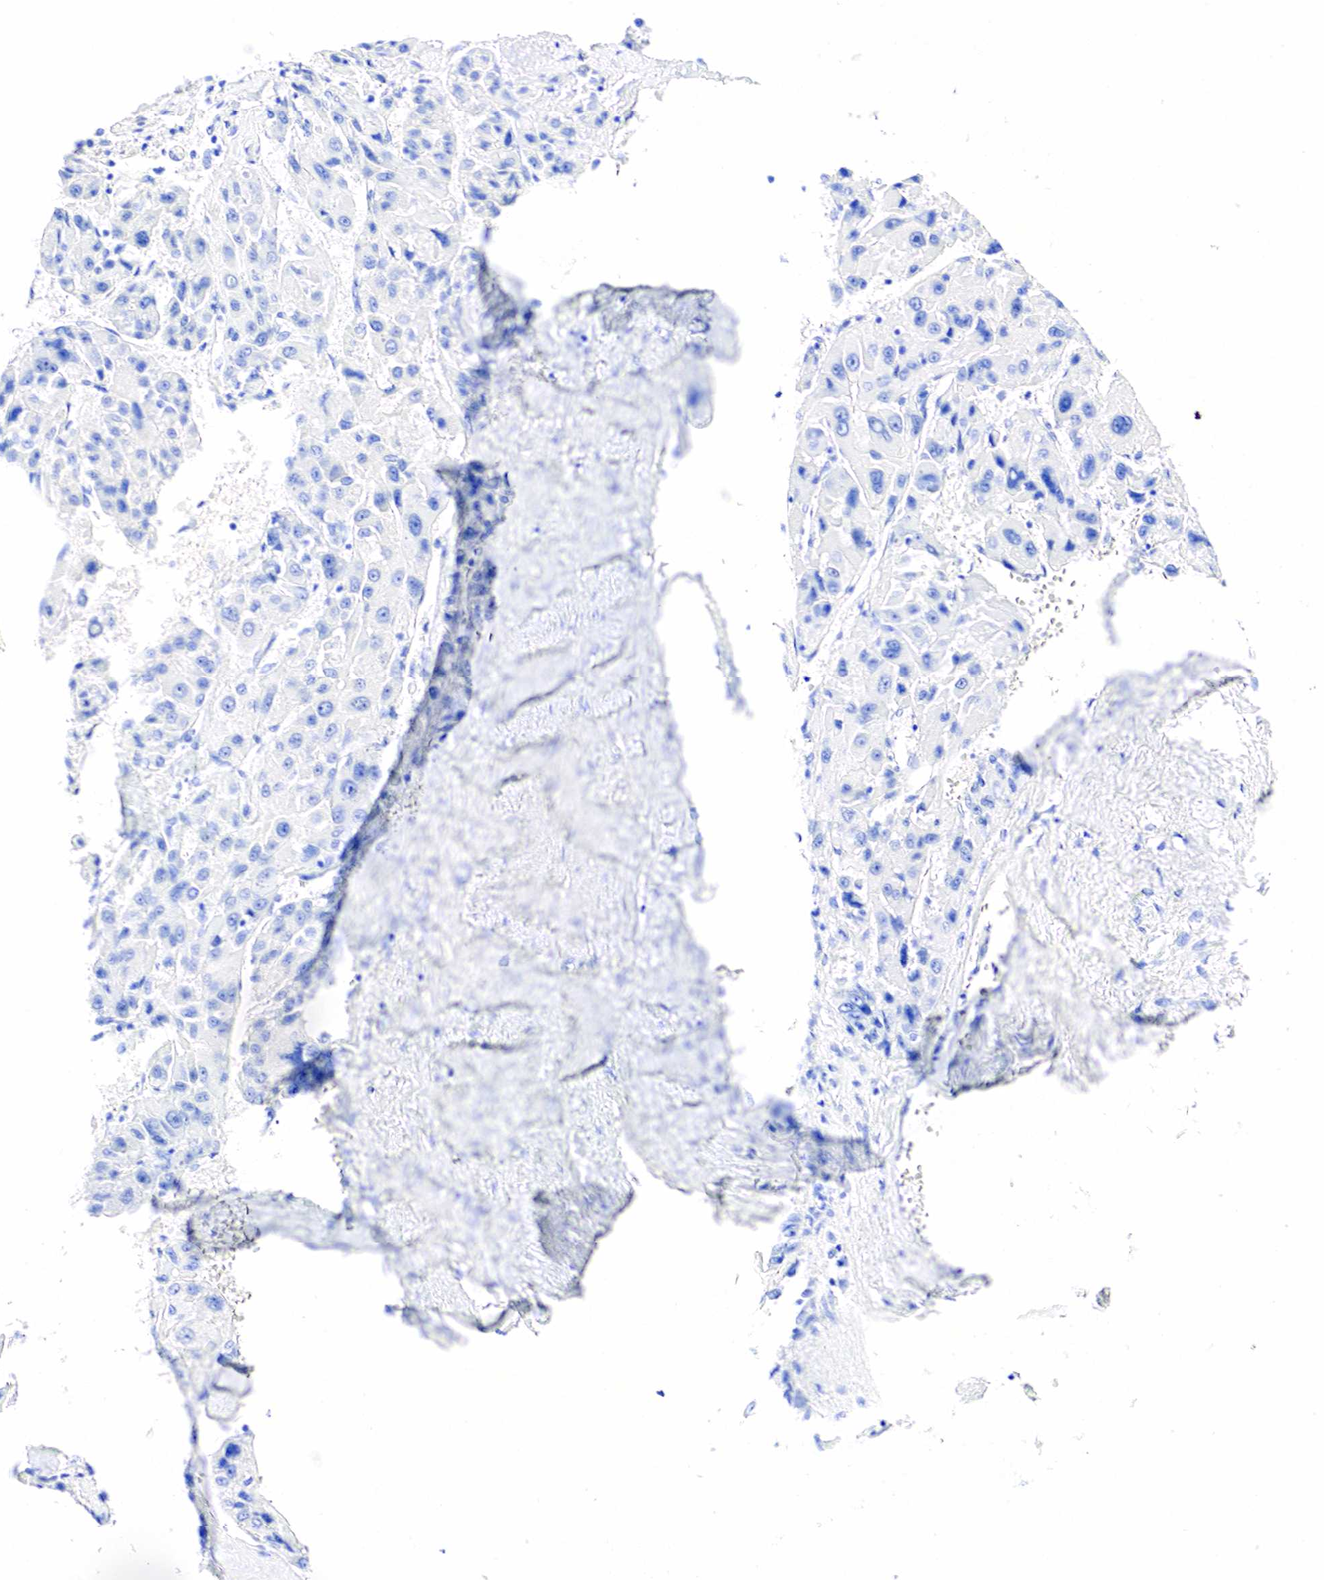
{"staining": {"intensity": "negative", "quantity": "none", "location": "none"}, "tissue": "liver cancer", "cell_type": "Tumor cells", "image_type": "cancer", "snomed": [{"axis": "morphology", "description": "Carcinoma, Hepatocellular, NOS"}, {"axis": "topography", "description": "Liver"}], "caption": "High magnification brightfield microscopy of liver cancer stained with DAB (brown) and counterstained with hematoxylin (blue): tumor cells show no significant expression.", "gene": "CHGA", "patient": {"sex": "male", "age": 64}}